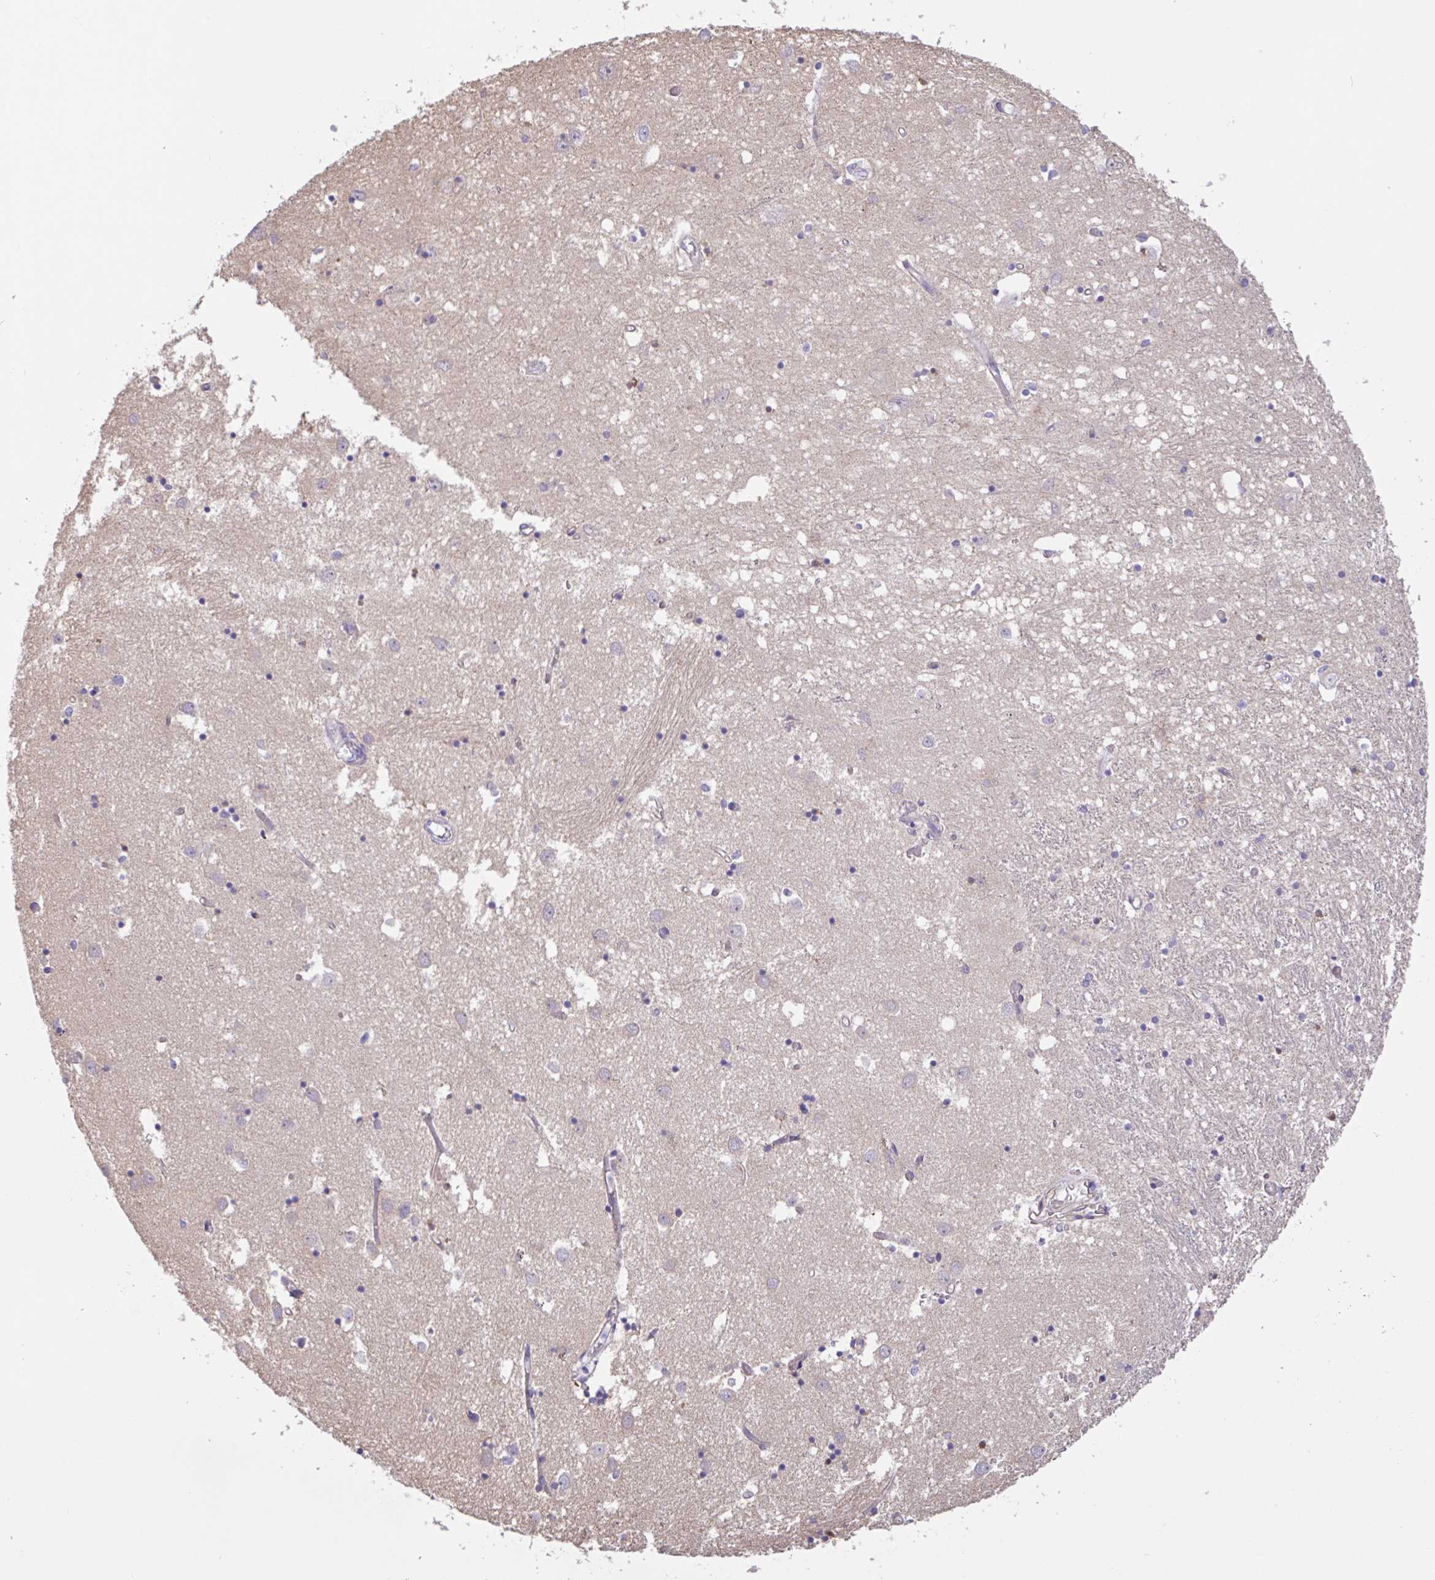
{"staining": {"intensity": "negative", "quantity": "none", "location": "none"}, "tissue": "caudate", "cell_type": "Glial cells", "image_type": "normal", "snomed": [{"axis": "morphology", "description": "Normal tissue, NOS"}, {"axis": "topography", "description": "Lateral ventricle wall"}], "caption": "There is no significant positivity in glial cells of caudate. (DAB immunohistochemistry (IHC) visualized using brightfield microscopy, high magnification).", "gene": "PLCD4", "patient": {"sex": "male", "age": 70}}